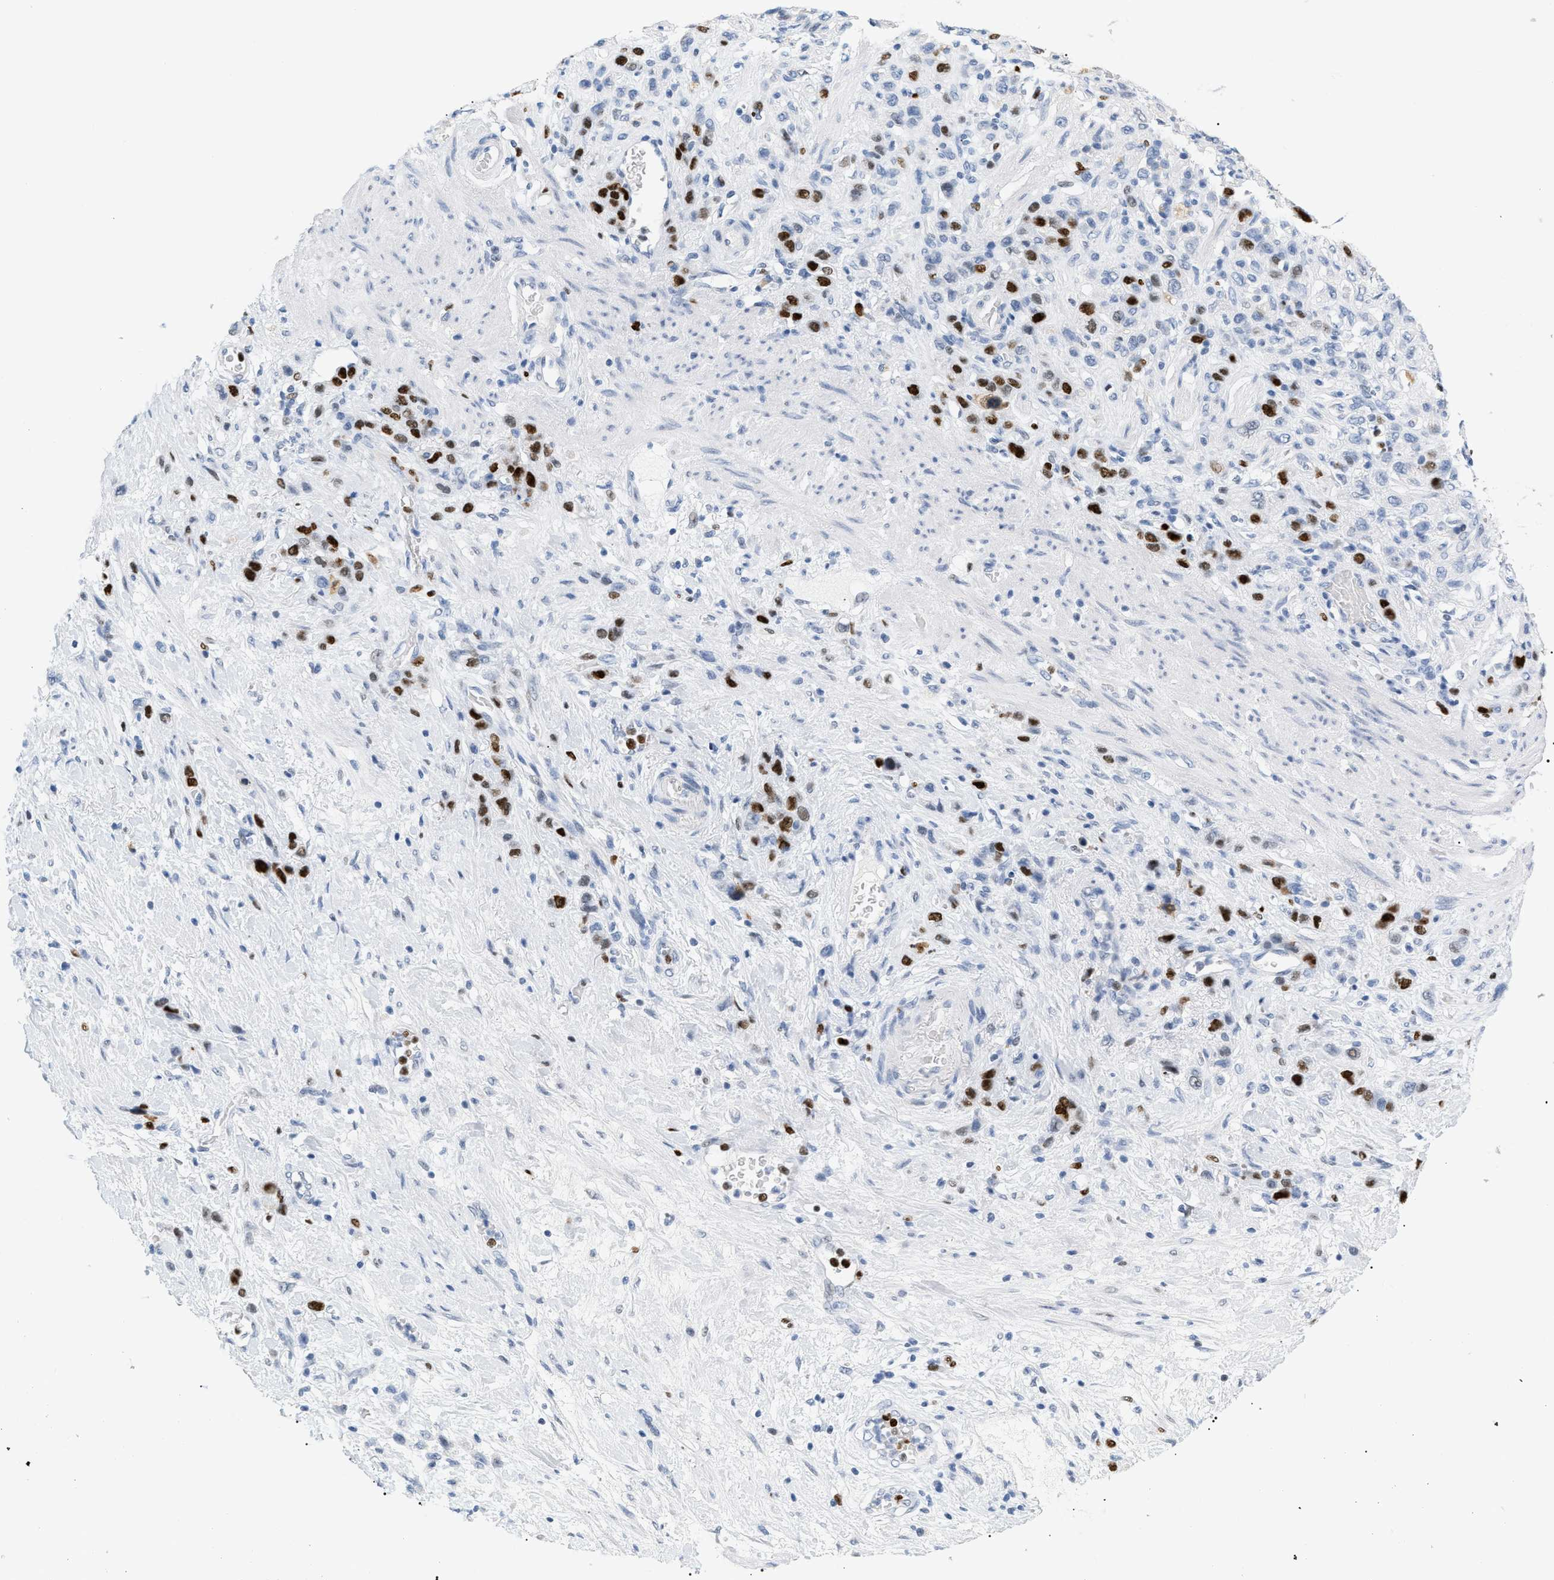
{"staining": {"intensity": "strong", "quantity": "<25%", "location": "nuclear"}, "tissue": "stomach cancer", "cell_type": "Tumor cells", "image_type": "cancer", "snomed": [{"axis": "morphology", "description": "Adenocarcinoma, NOS"}, {"axis": "morphology", "description": "Adenocarcinoma, High grade"}, {"axis": "topography", "description": "Stomach, upper"}, {"axis": "topography", "description": "Stomach, lower"}], "caption": "Immunohistochemistry (DAB) staining of stomach high-grade adenocarcinoma demonstrates strong nuclear protein expression in approximately <25% of tumor cells.", "gene": "MCM7", "patient": {"sex": "female", "age": 65}}